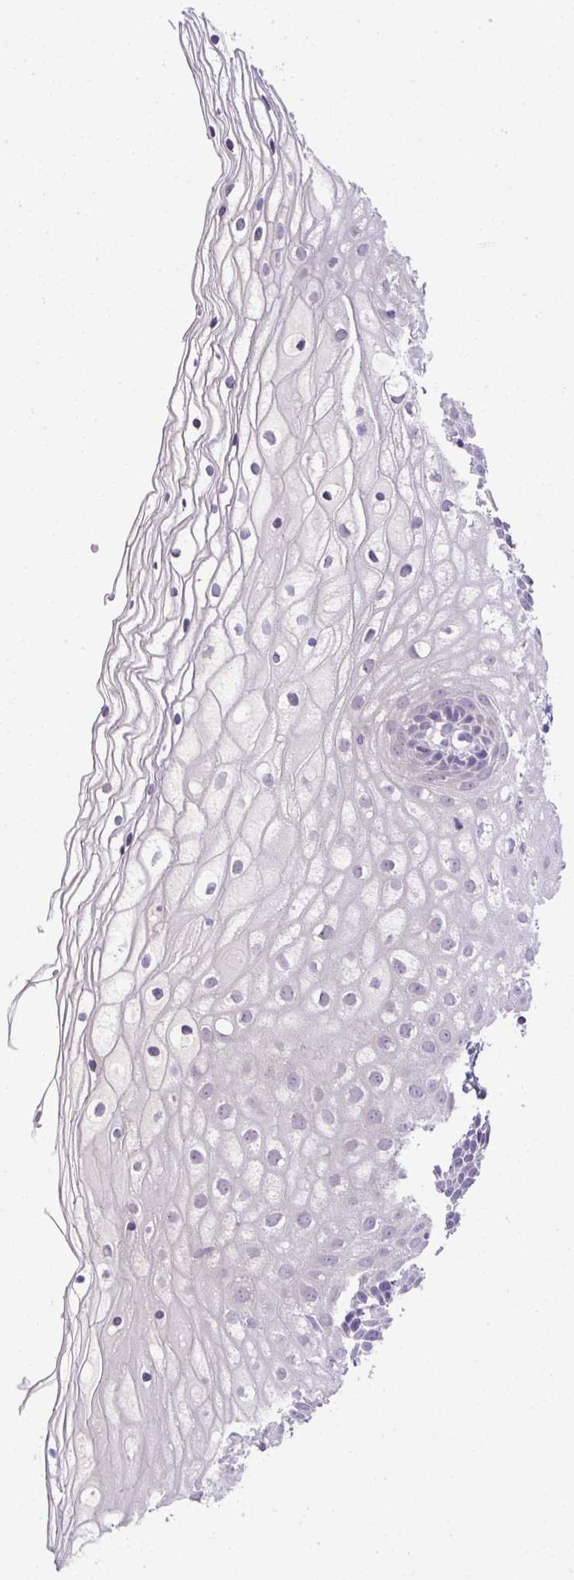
{"staining": {"intensity": "negative", "quantity": "none", "location": "none"}, "tissue": "cervix", "cell_type": "Glandular cells", "image_type": "normal", "snomed": [{"axis": "morphology", "description": "Normal tissue, NOS"}, {"axis": "topography", "description": "Cervix"}], "caption": "Immunohistochemistry micrograph of benign human cervix stained for a protein (brown), which exhibits no expression in glandular cells.", "gene": "CMPK1", "patient": {"sex": "female", "age": 36}}